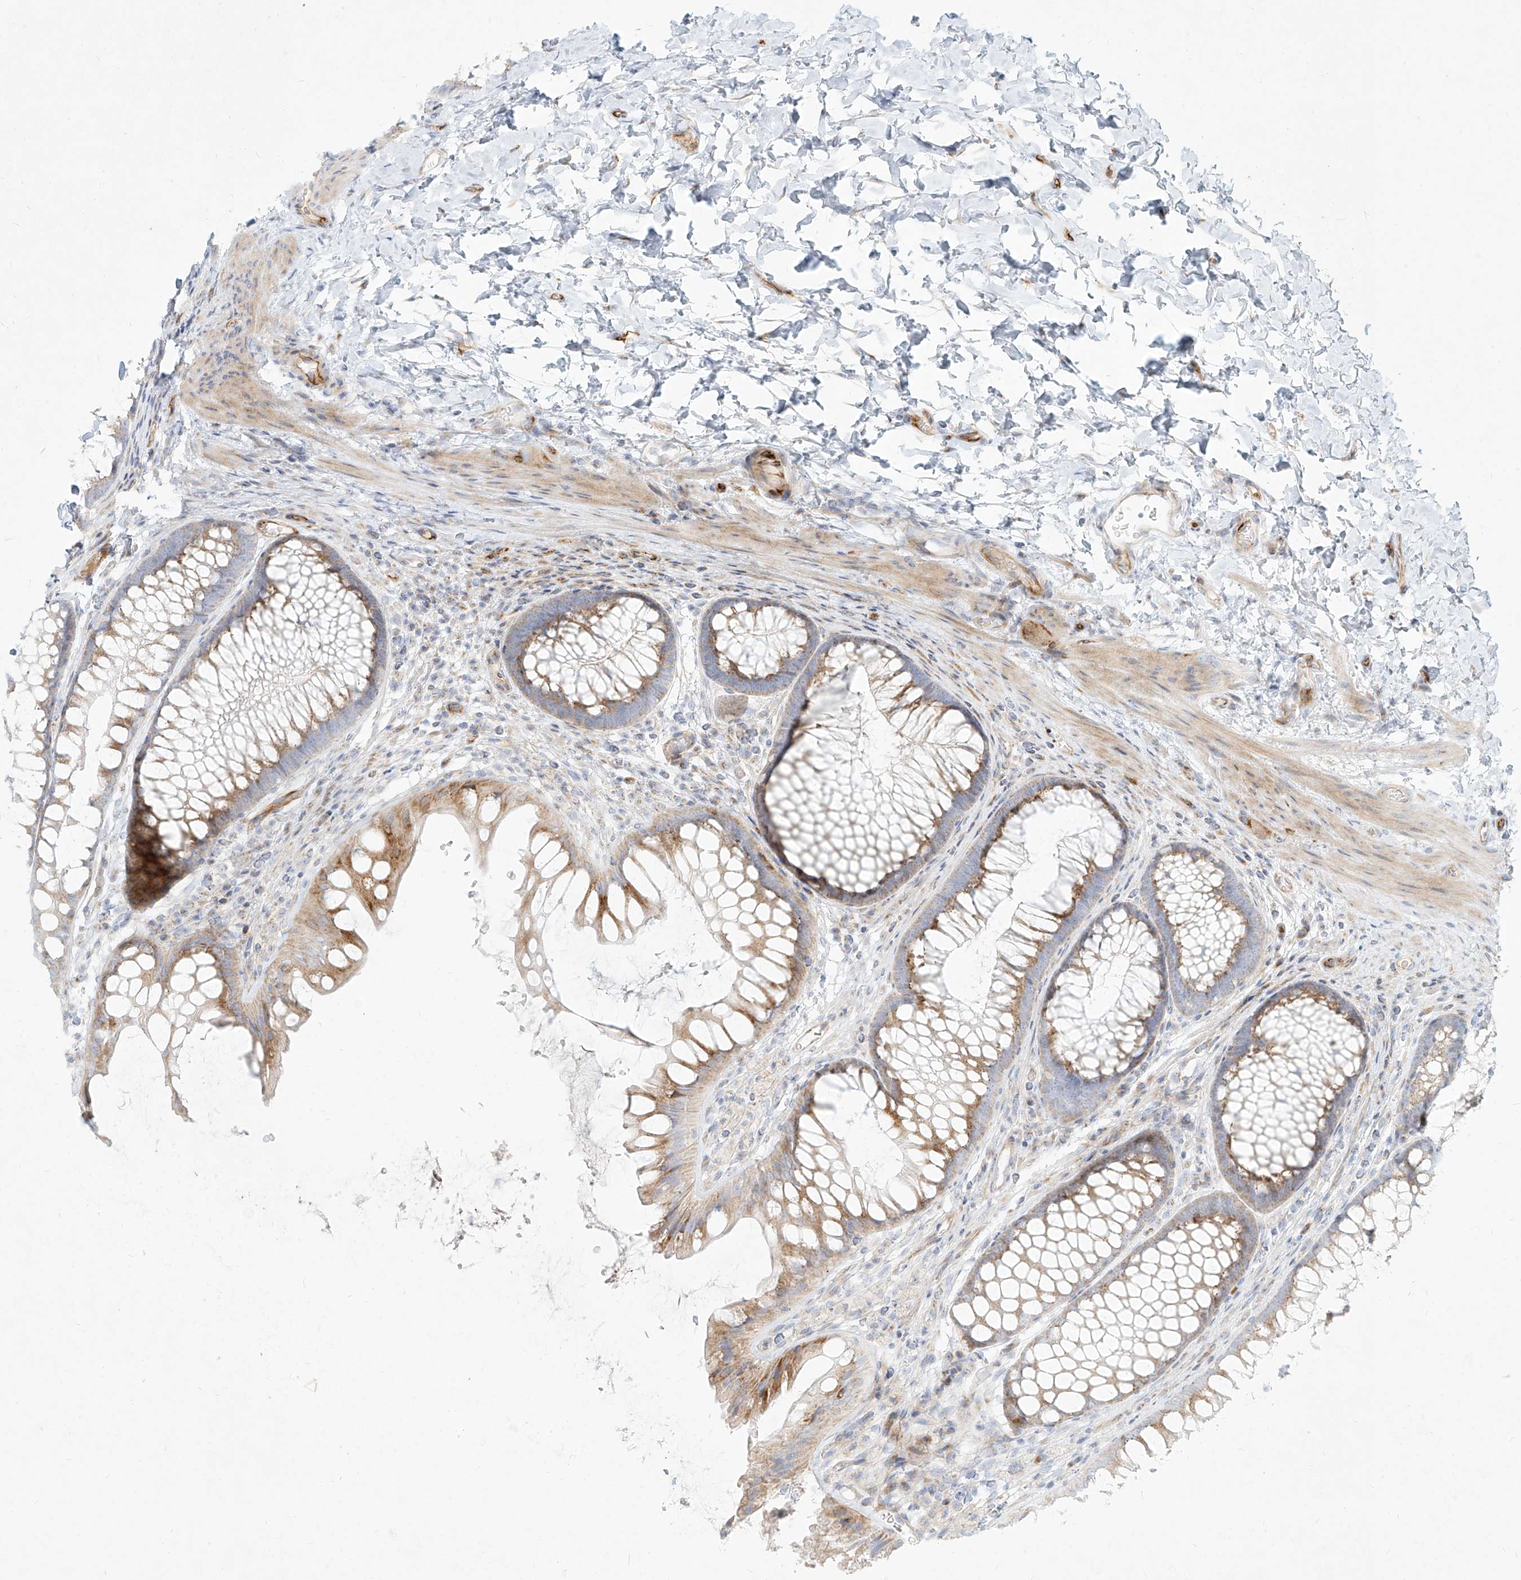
{"staining": {"intensity": "moderate", "quantity": ">75%", "location": "cytoplasmic/membranous"}, "tissue": "colon", "cell_type": "Endothelial cells", "image_type": "normal", "snomed": [{"axis": "morphology", "description": "Normal tissue, NOS"}, {"axis": "topography", "description": "Colon"}], "caption": "The immunohistochemical stain shows moderate cytoplasmic/membranous positivity in endothelial cells of benign colon.", "gene": "MTX2", "patient": {"sex": "female", "age": 62}}